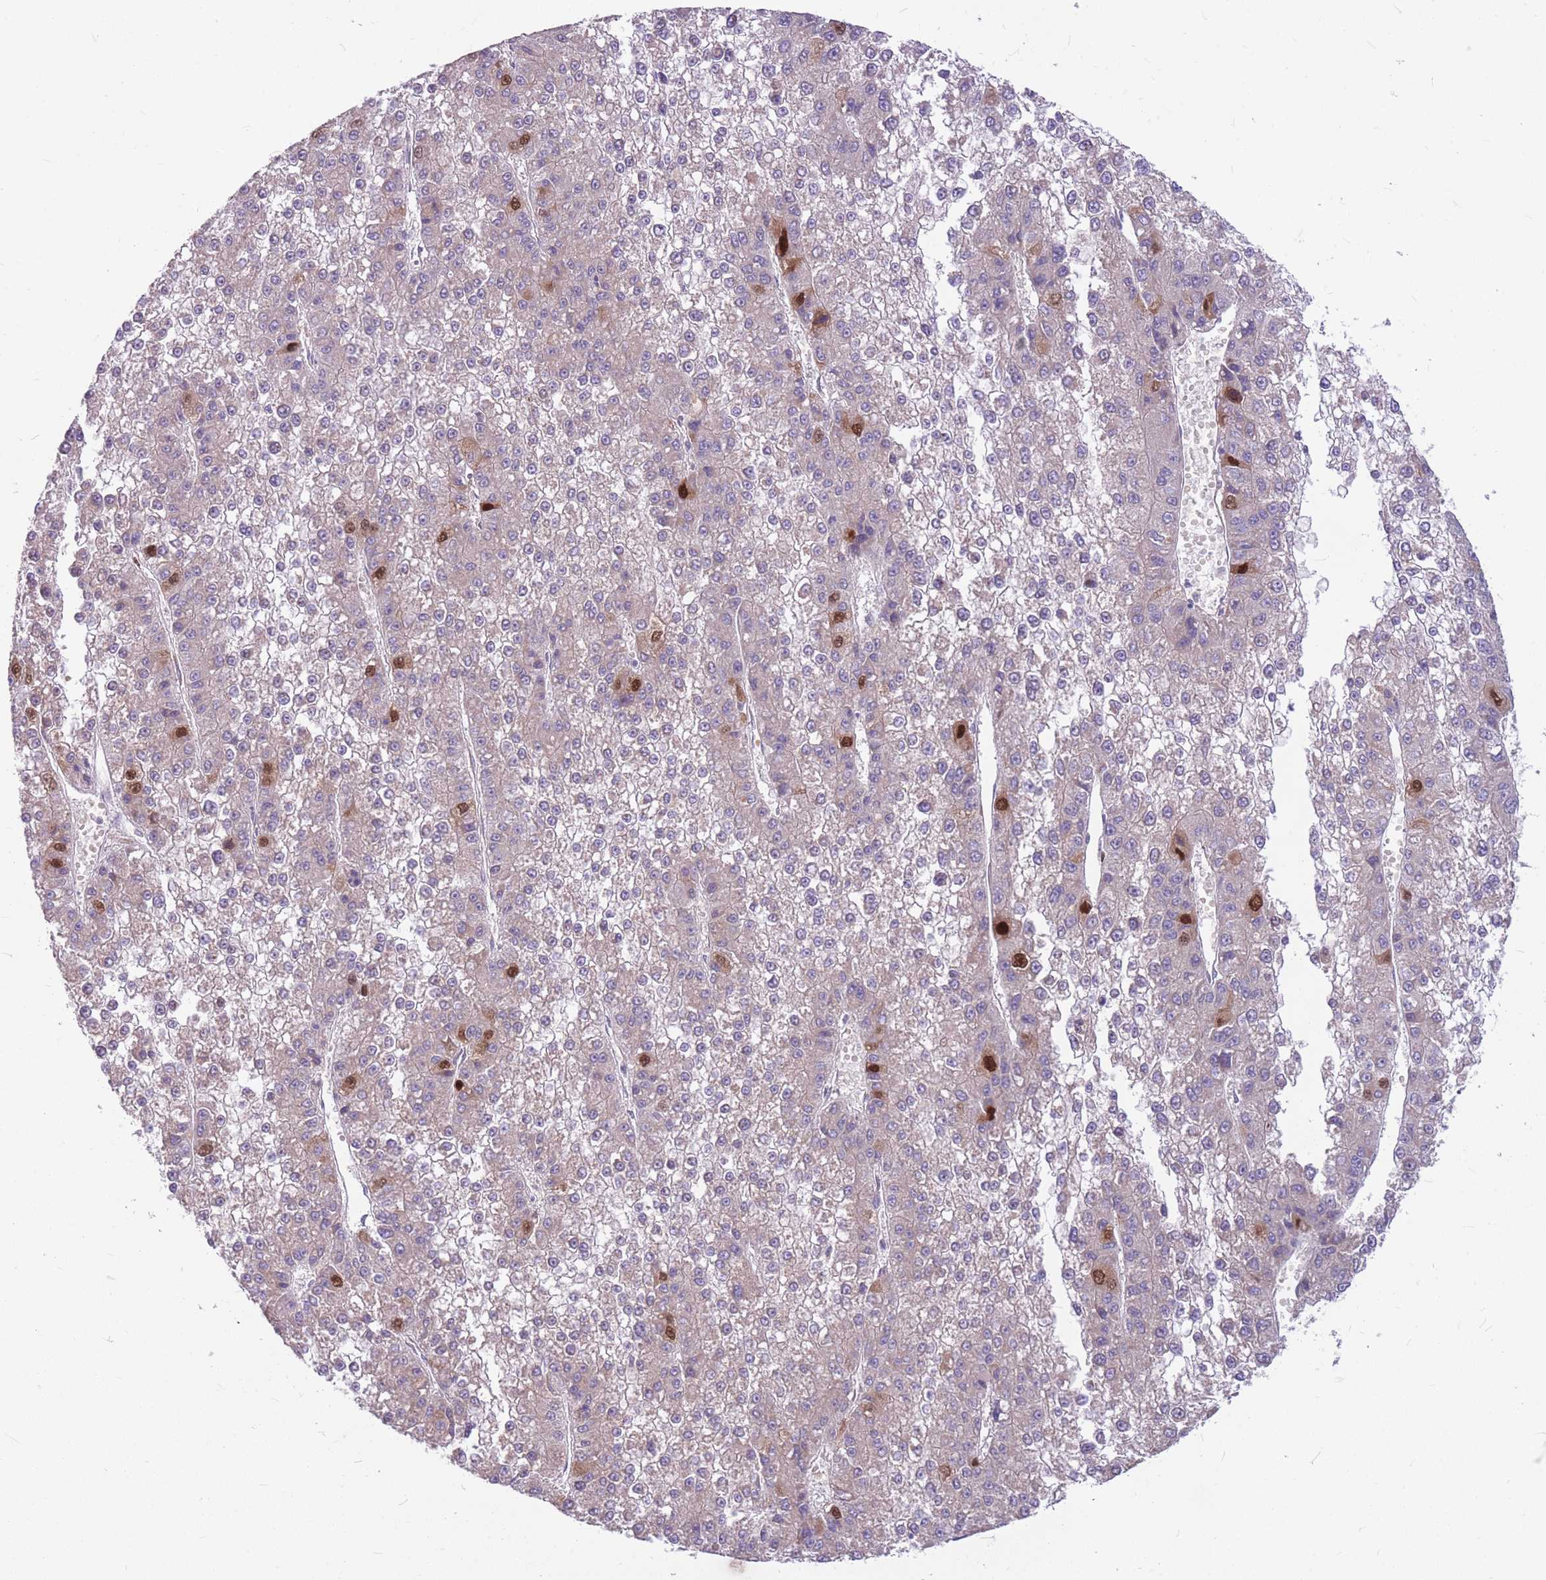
{"staining": {"intensity": "strong", "quantity": "<25%", "location": "nuclear"}, "tissue": "liver cancer", "cell_type": "Tumor cells", "image_type": "cancer", "snomed": [{"axis": "morphology", "description": "Carcinoma, Hepatocellular, NOS"}, {"axis": "topography", "description": "Liver"}], "caption": "Immunohistochemical staining of liver cancer exhibits medium levels of strong nuclear positivity in about <25% of tumor cells.", "gene": "GMNN", "patient": {"sex": "female", "age": 73}}